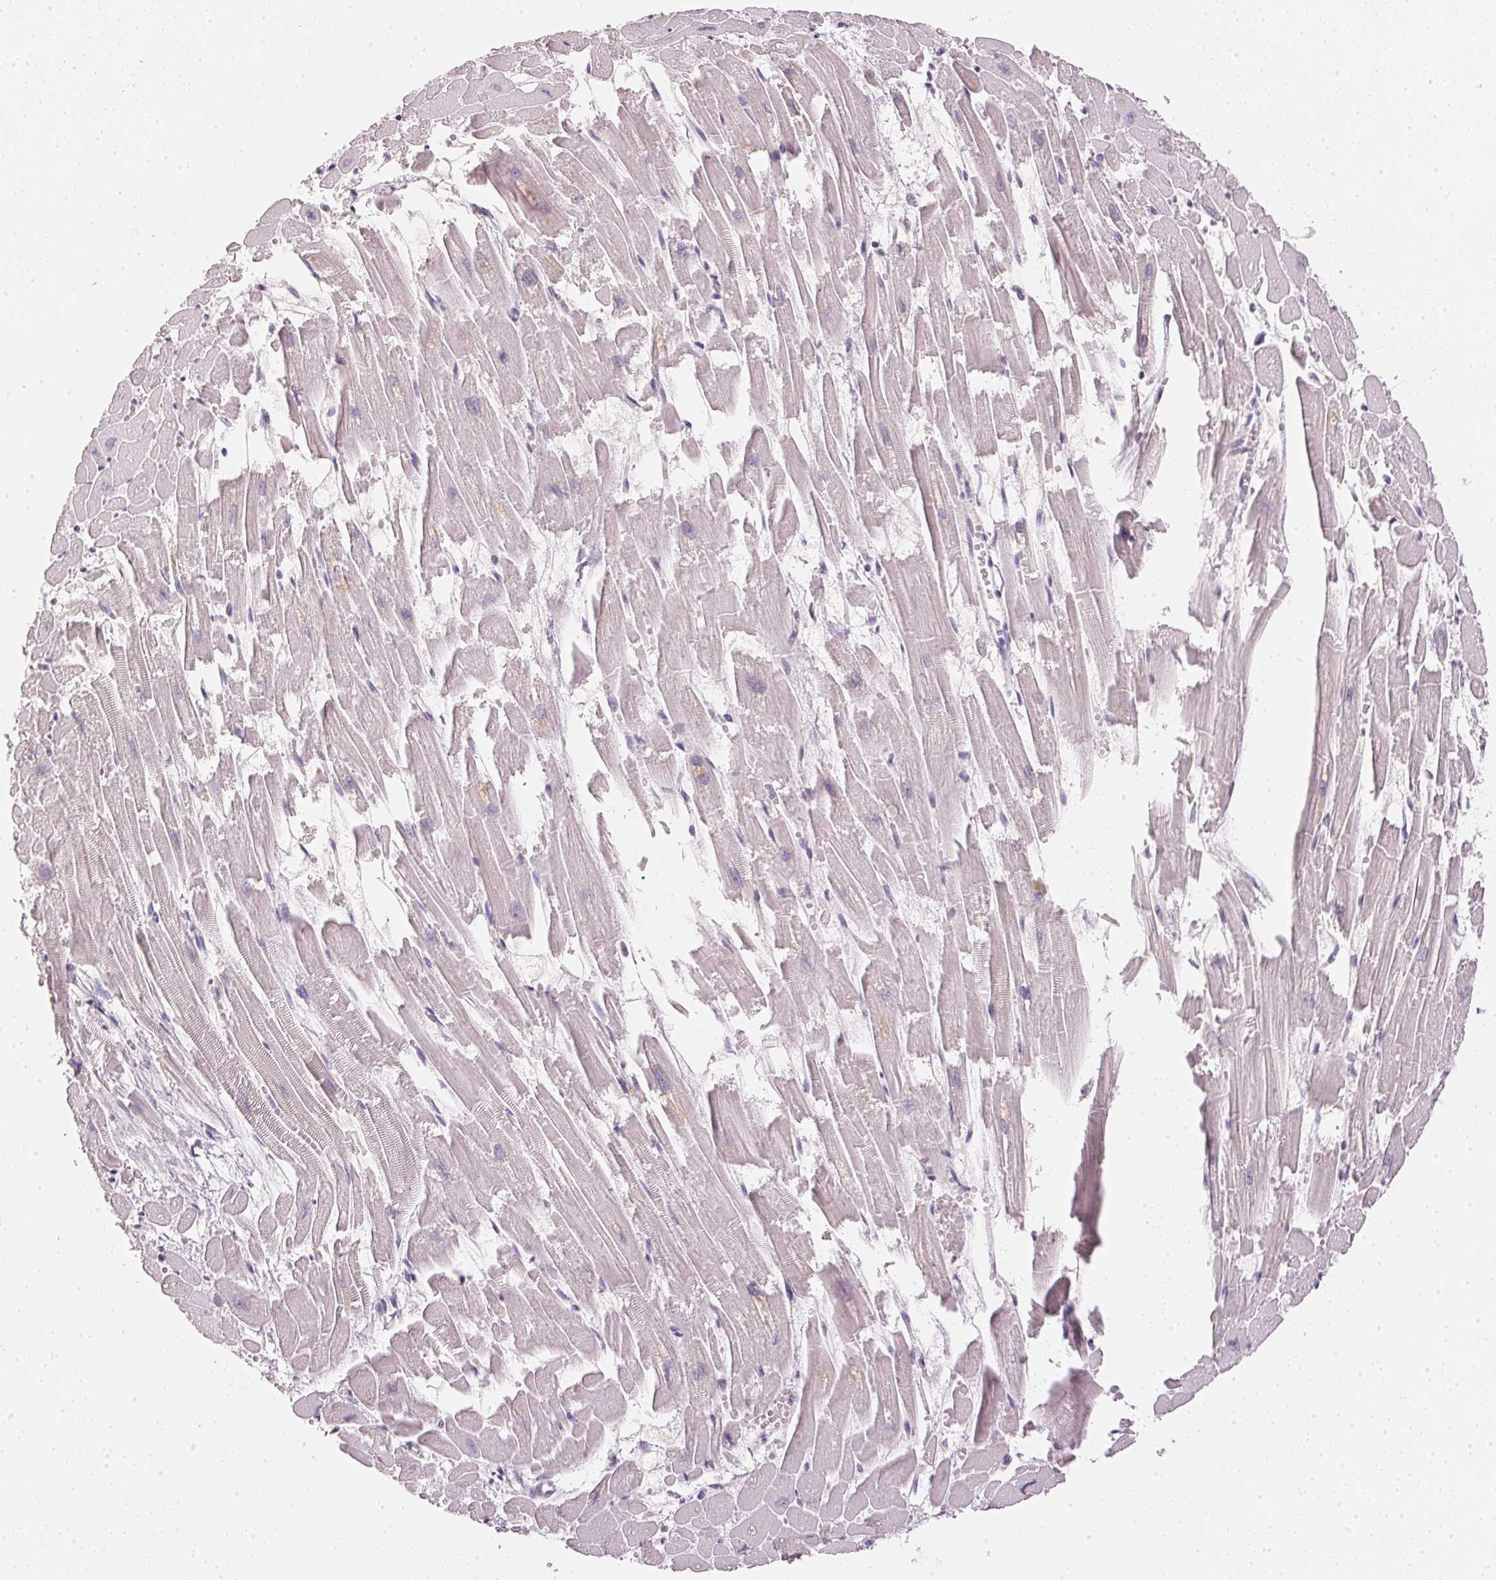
{"staining": {"intensity": "weak", "quantity": "25%-75%", "location": "cytoplasmic/membranous"}, "tissue": "heart muscle", "cell_type": "Cardiomyocytes", "image_type": "normal", "snomed": [{"axis": "morphology", "description": "Normal tissue, NOS"}, {"axis": "topography", "description": "Heart"}], "caption": "High-power microscopy captured an immunohistochemistry micrograph of normal heart muscle, revealing weak cytoplasmic/membranous positivity in about 25%-75% of cardiomyocytes.", "gene": "IGFBP1", "patient": {"sex": "female", "age": 52}}